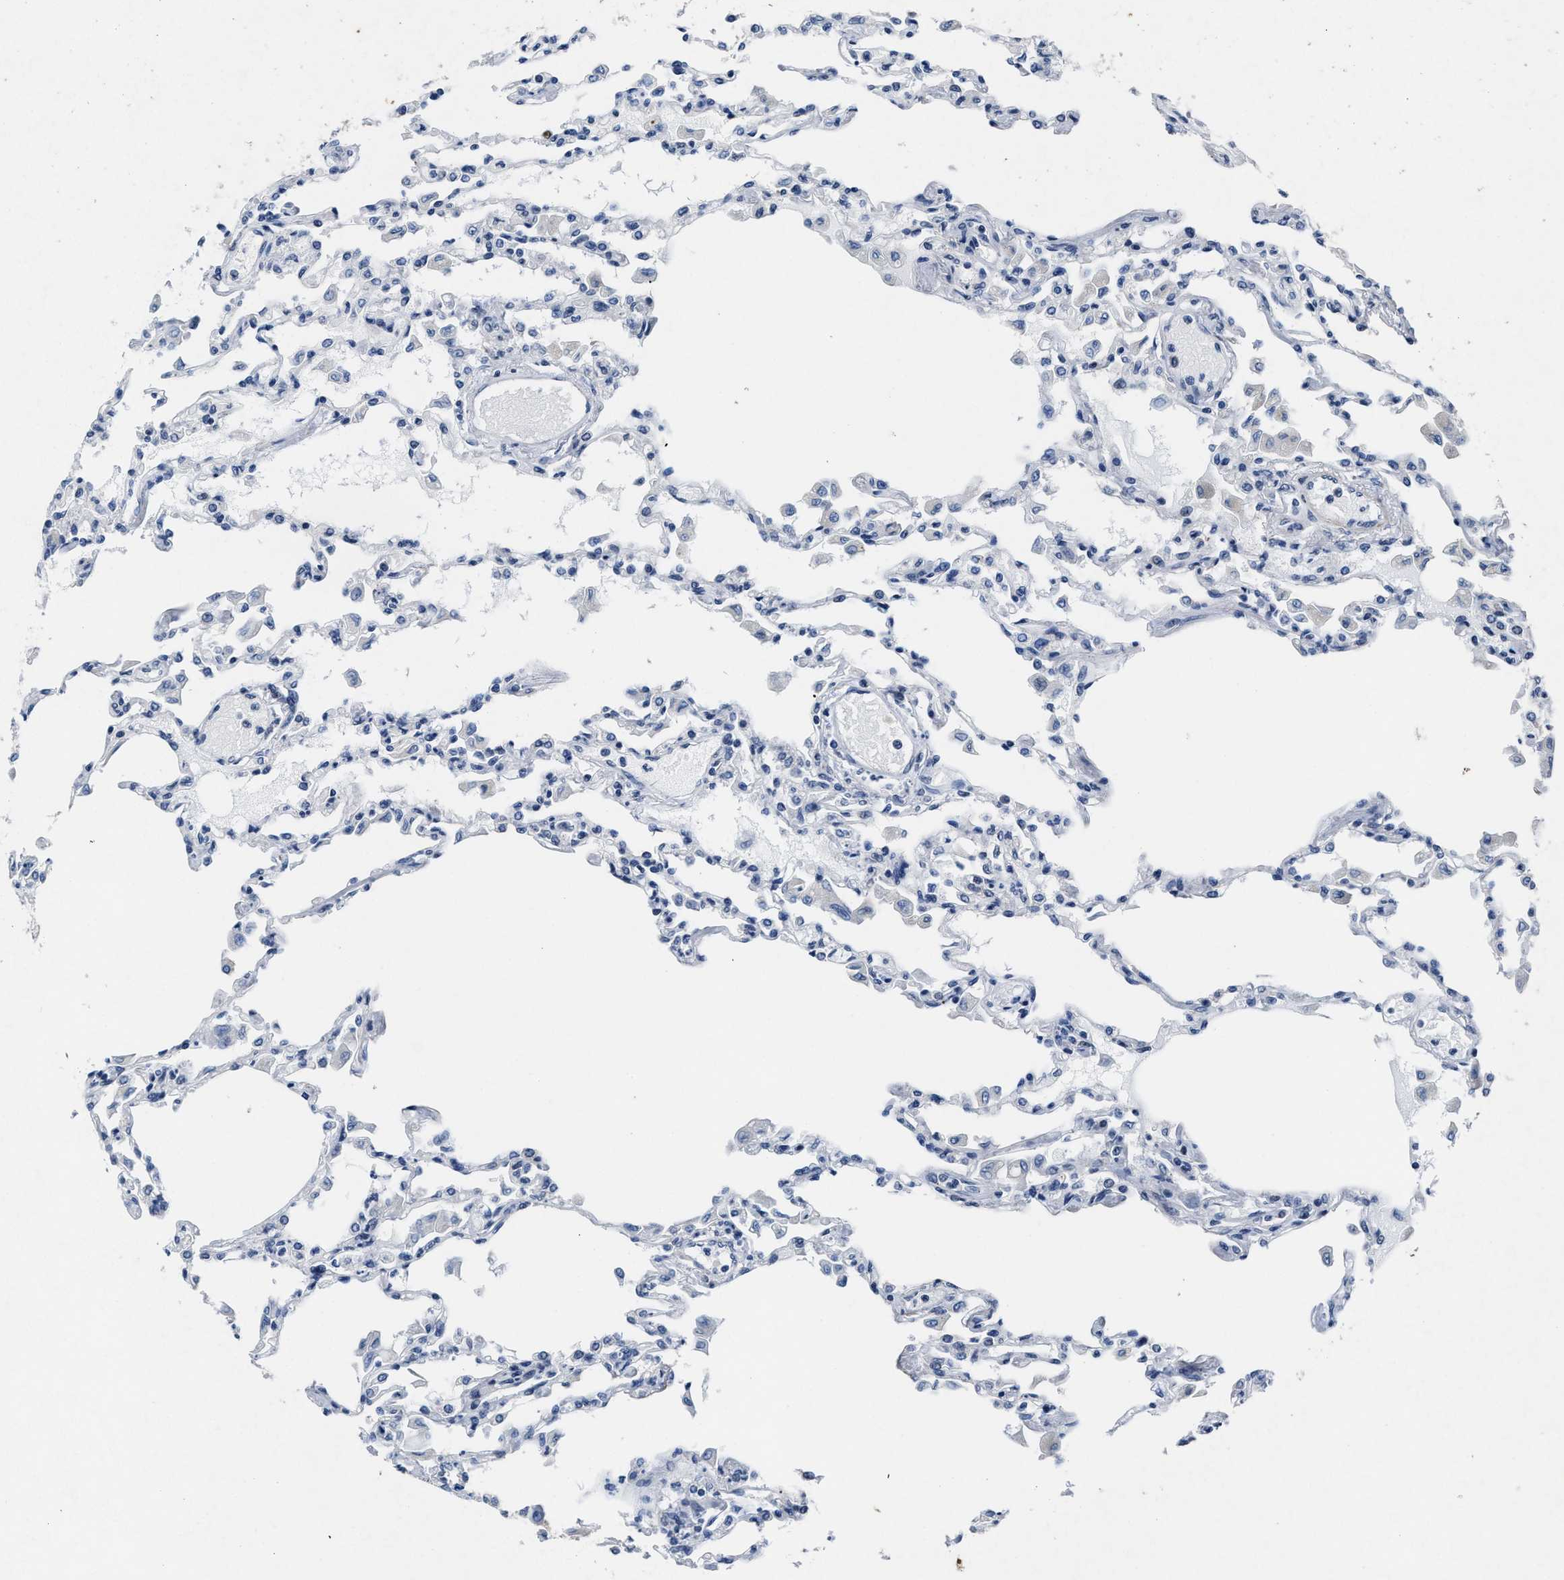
{"staining": {"intensity": "moderate", "quantity": "<25%", "location": "nuclear"}, "tissue": "lung", "cell_type": "Alveolar cells", "image_type": "normal", "snomed": [{"axis": "morphology", "description": "Normal tissue, NOS"}, {"axis": "topography", "description": "Bronchus"}, {"axis": "topography", "description": "Lung"}], "caption": "Protein staining of unremarkable lung shows moderate nuclear staining in about <25% of alveolar cells. The staining was performed using DAB, with brown indicating positive protein expression. Nuclei are stained blue with hematoxylin.", "gene": "ID3", "patient": {"sex": "female", "age": 49}}